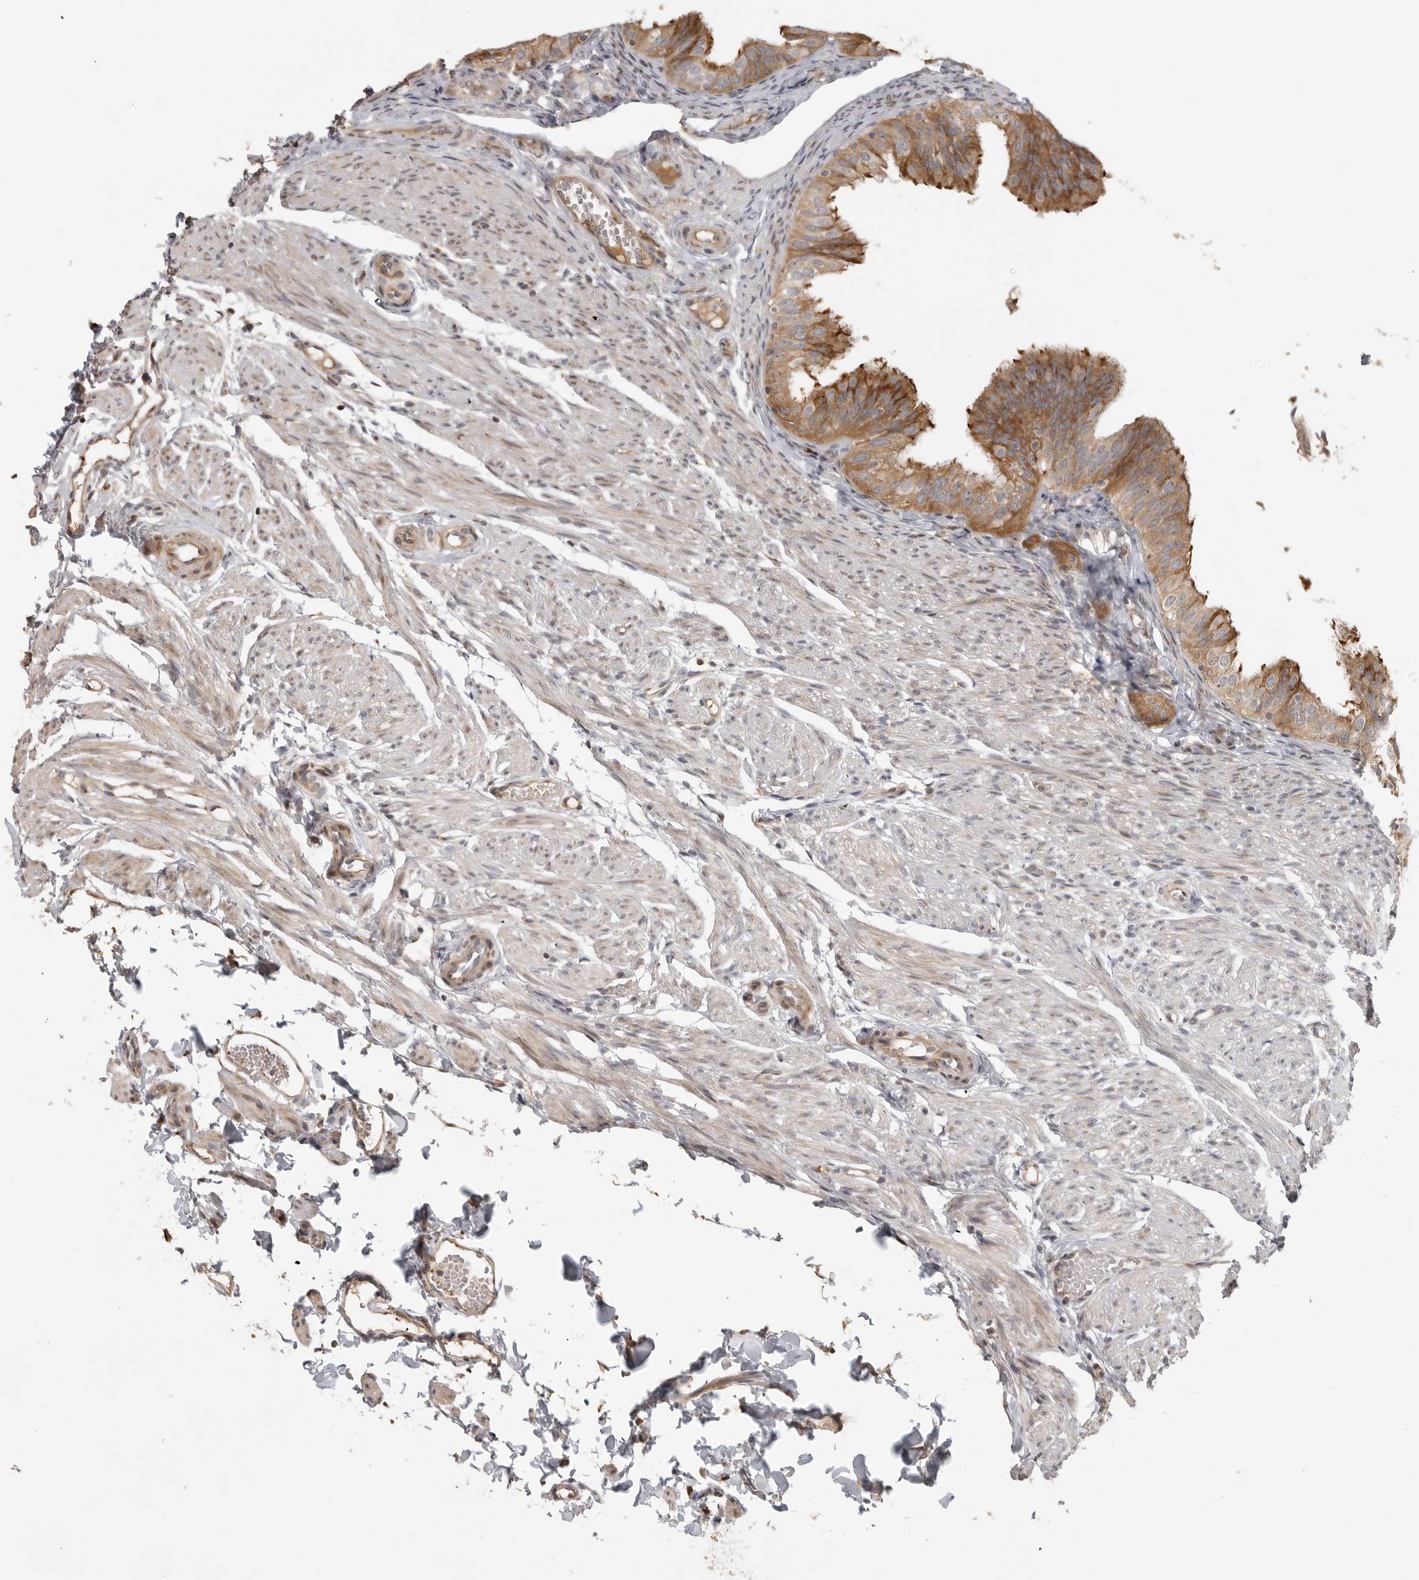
{"staining": {"intensity": "moderate", "quantity": "25%-75%", "location": "cytoplasmic/membranous"}, "tissue": "fallopian tube", "cell_type": "Glandular cells", "image_type": "normal", "snomed": [{"axis": "morphology", "description": "Normal tissue, NOS"}, {"axis": "topography", "description": "Fallopian tube"}], "caption": "Protein staining of unremarkable fallopian tube demonstrates moderate cytoplasmic/membranous positivity in approximately 25%-75% of glandular cells.", "gene": "IDO1", "patient": {"sex": "female", "age": 35}}